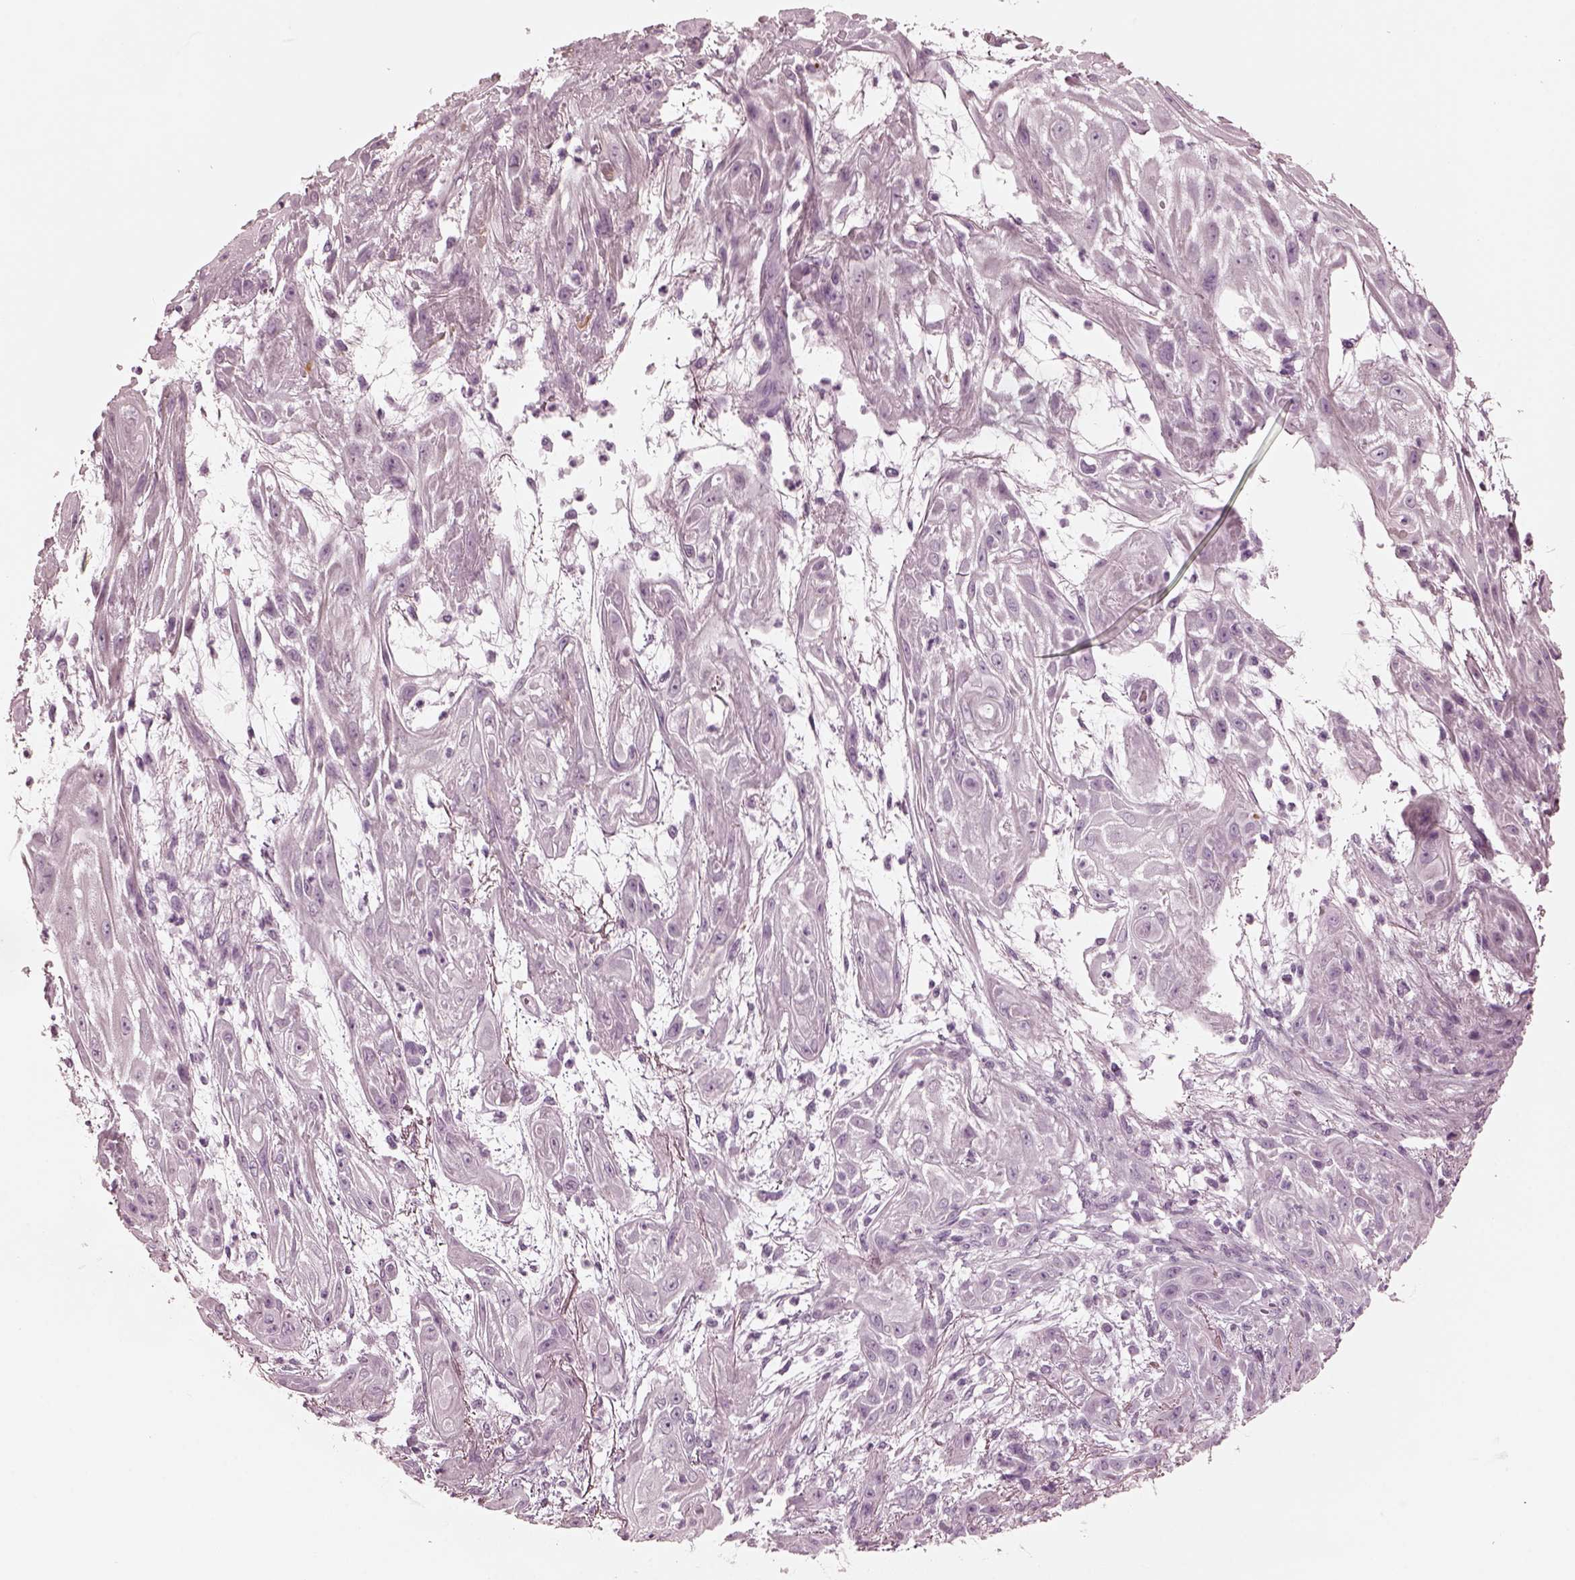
{"staining": {"intensity": "negative", "quantity": "none", "location": "none"}, "tissue": "skin cancer", "cell_type": "Tumor cells", "image_type": "cancer", "snomed": [{"axis": "morphology", "description": "Squamous cell carcinoma, NOS"}, {"axis": "topography", "description": "Skin"}], "caption": "Tumor cells are negative for protein expression in human skin cancer.", "gene": "GRM6", "patient": {"sex": "male", "age": 62}}